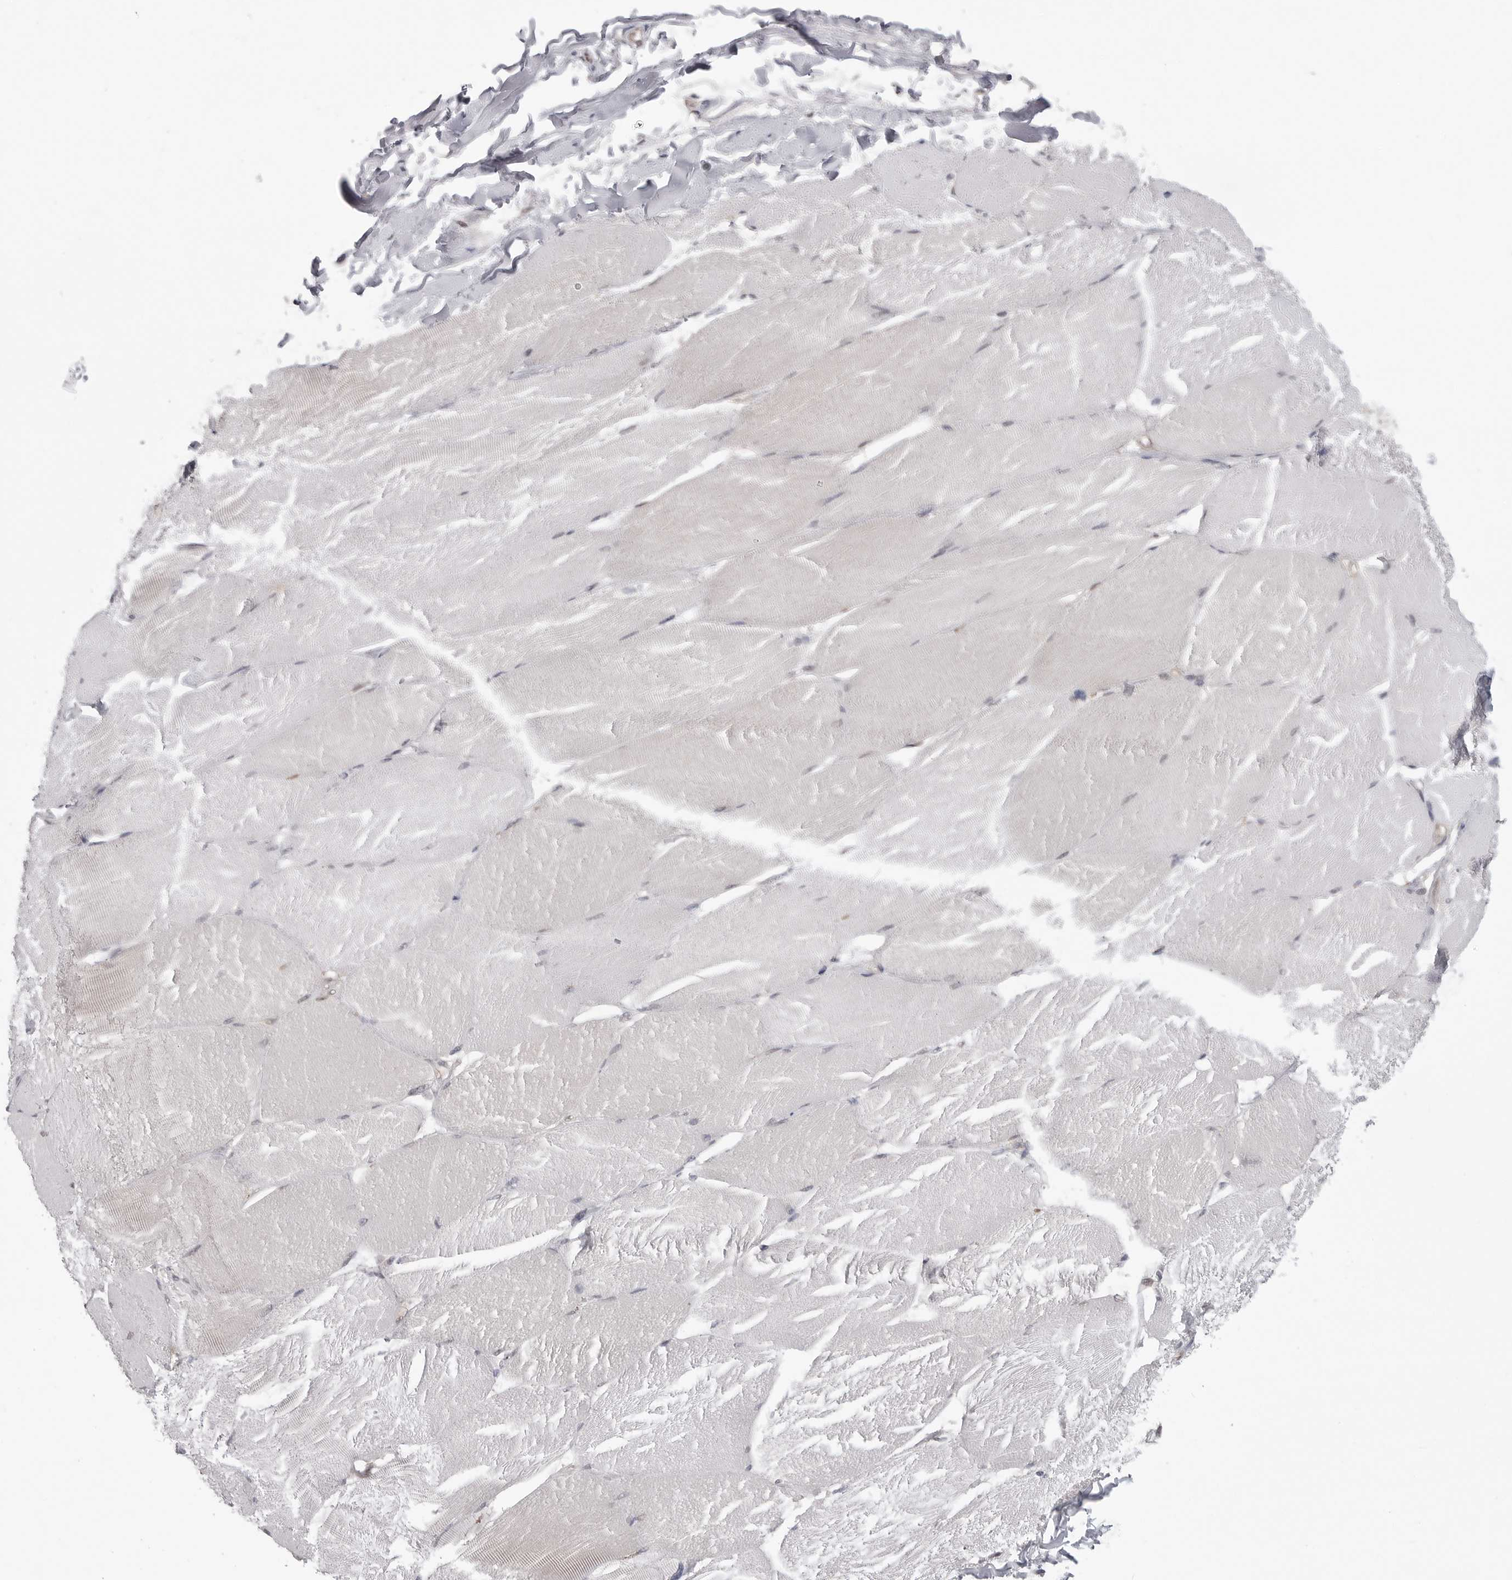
{"staining": {"intensity": "negative", "quantity": "none", "location": "none"}, "tissue": "skeletal muscle", "cell_type": "Myocytes", "image_type": "normal", "snomed": [{"axis": "morphology", "description": "Normal tissue, NOS"}, {"axis": "topography", "description": "Skin"}, {"axis": "topography", "description": "Skeletal muscle"}], "caption": "Immunohistochemistry of benign human skeletal muscle displays no expression in myocytes. Nuclei are stained in blue.", "gene": "PNPO", "patient": {"sex": "male", "age": 83}}